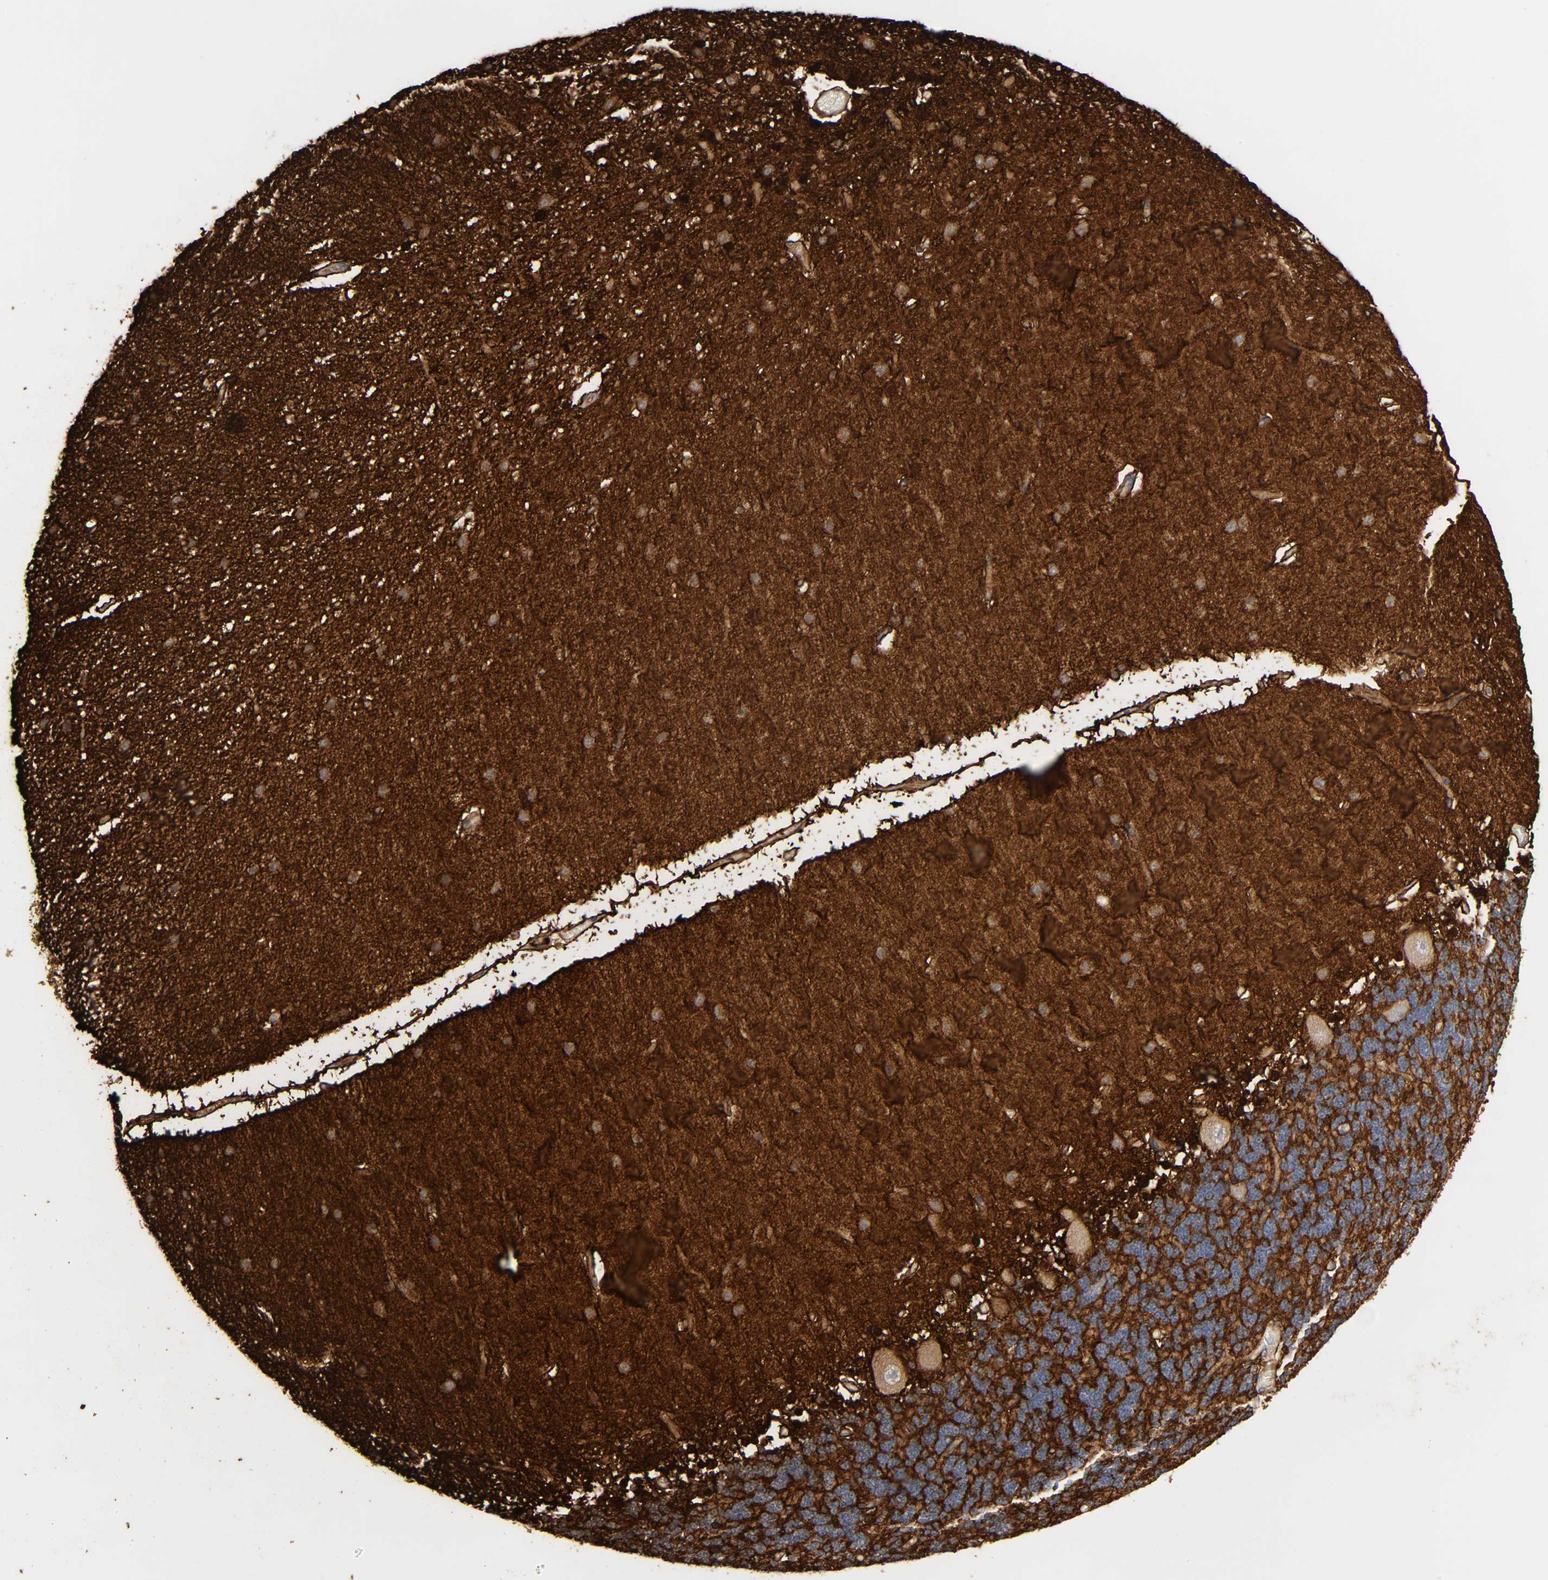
{"staining": {"intensity": "negative", "quantity": "none", "location": "none"}, "tissue": "cerebellum", "cell_type": "Cells in granular layer", "image_type": "normal", "snomed": [{"axis": "morphology", "description": "Normal tissue, NOS"}, {"axis": "topography", "description": "Cerebellum"}], "caption": "Immunohistochemistry of benign human cerebellum shows no staining in cells in granular layer.", "gene": "NDRG2", "patient": {"sex": "female", "age": 54}}